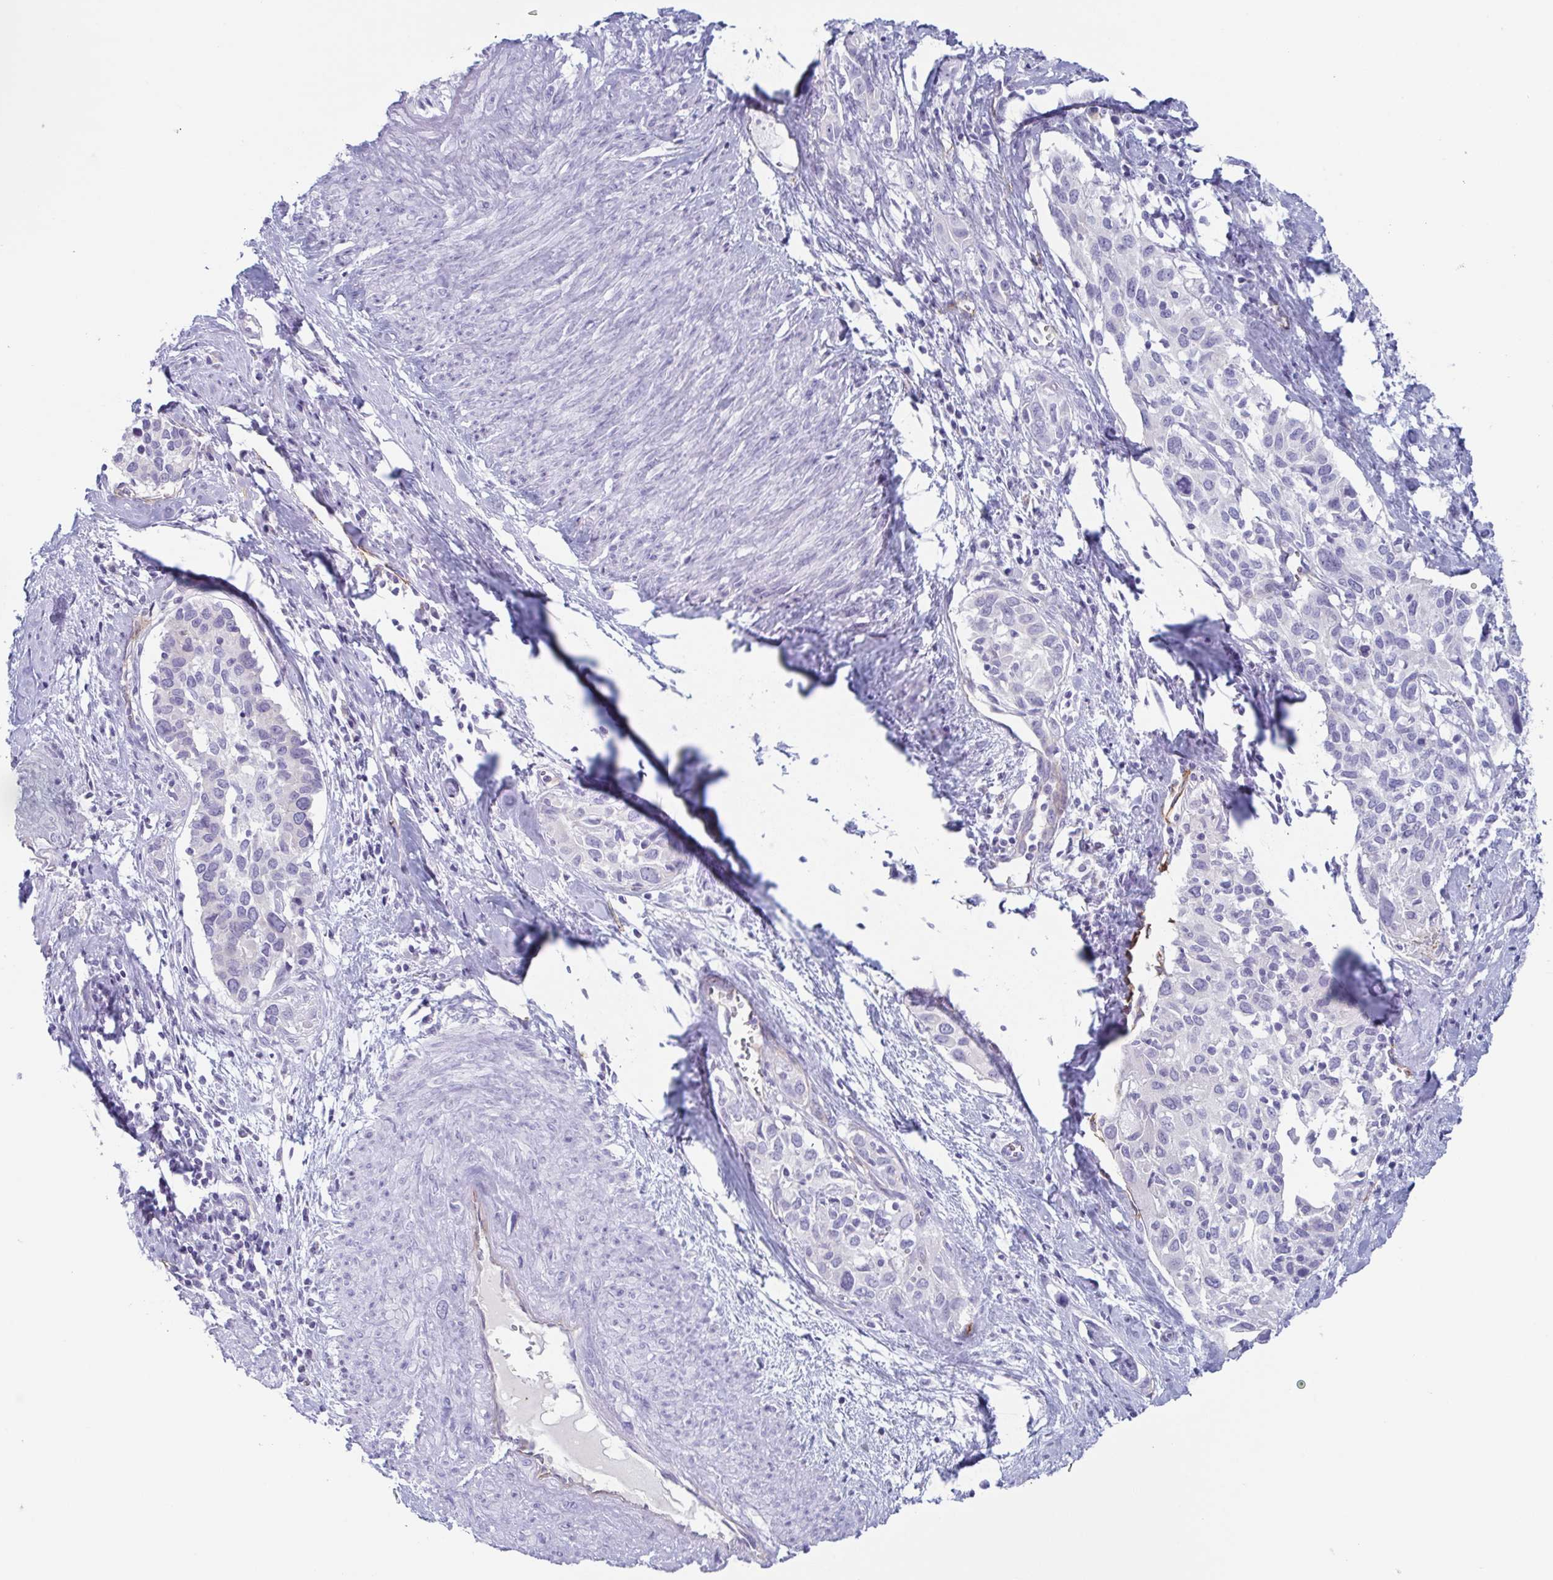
{"staining": {"intensity": "negative", "quantity": "none", "location": "none"}, "tissue": "cervical cancer", "cell_type": "Tumor cells", "image_type": "cancer", "snomed": [{"axis": "morphology", "description": "Squamous cell carcinoma, NOS"}, {"axis": "topography", "description": "Cervix"}], "caption": "Human cervical squamous cell carcinoma stained for a protein using IHC shows no positivity in tumor cells.", "gene": "LYRM2", "patient": {"sex": "female", "age": 51}}